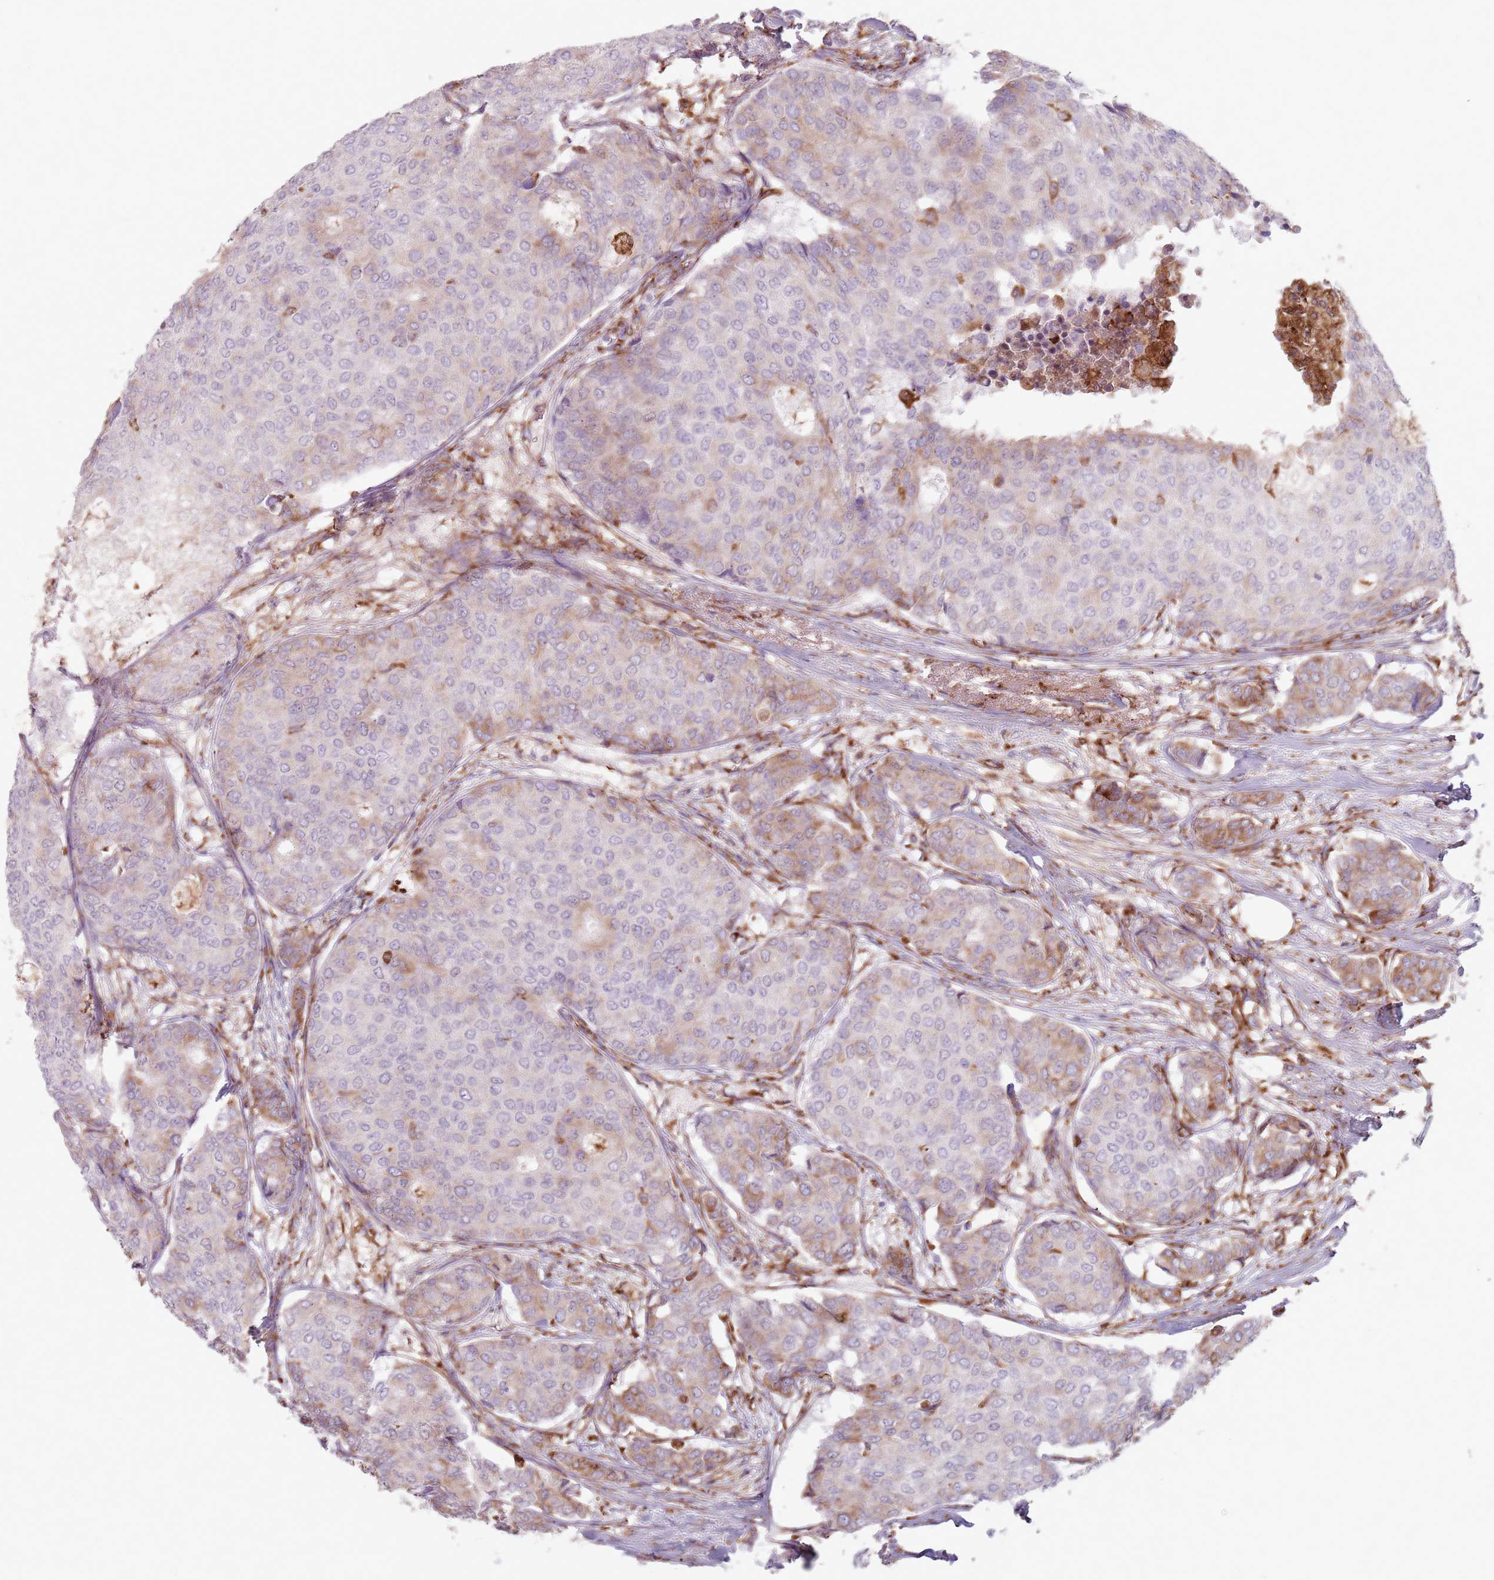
{"staining": {"intensity": "moderate", "quantity": "<25%", "location": "cytoplasmic/membranous"}, "tissue": "breast cancer", "cell_type": "Tumor cells", "image_type": "cancer", "snomed": [{"axis": "morphology", "description": "Duct carcinoma"}, {"axis": "topography", "description": "Breast"}], "caption": "DAB (3,3'-diaminobenzidine) immunohistochemical staining of breast invasive ductal carcinoma shows moderate cytoplasmic/membranous protein expression in approximately <25% of tumor cells.", "gene": "COLGALT1", "patient": {"sex": "female", "age": 75}}